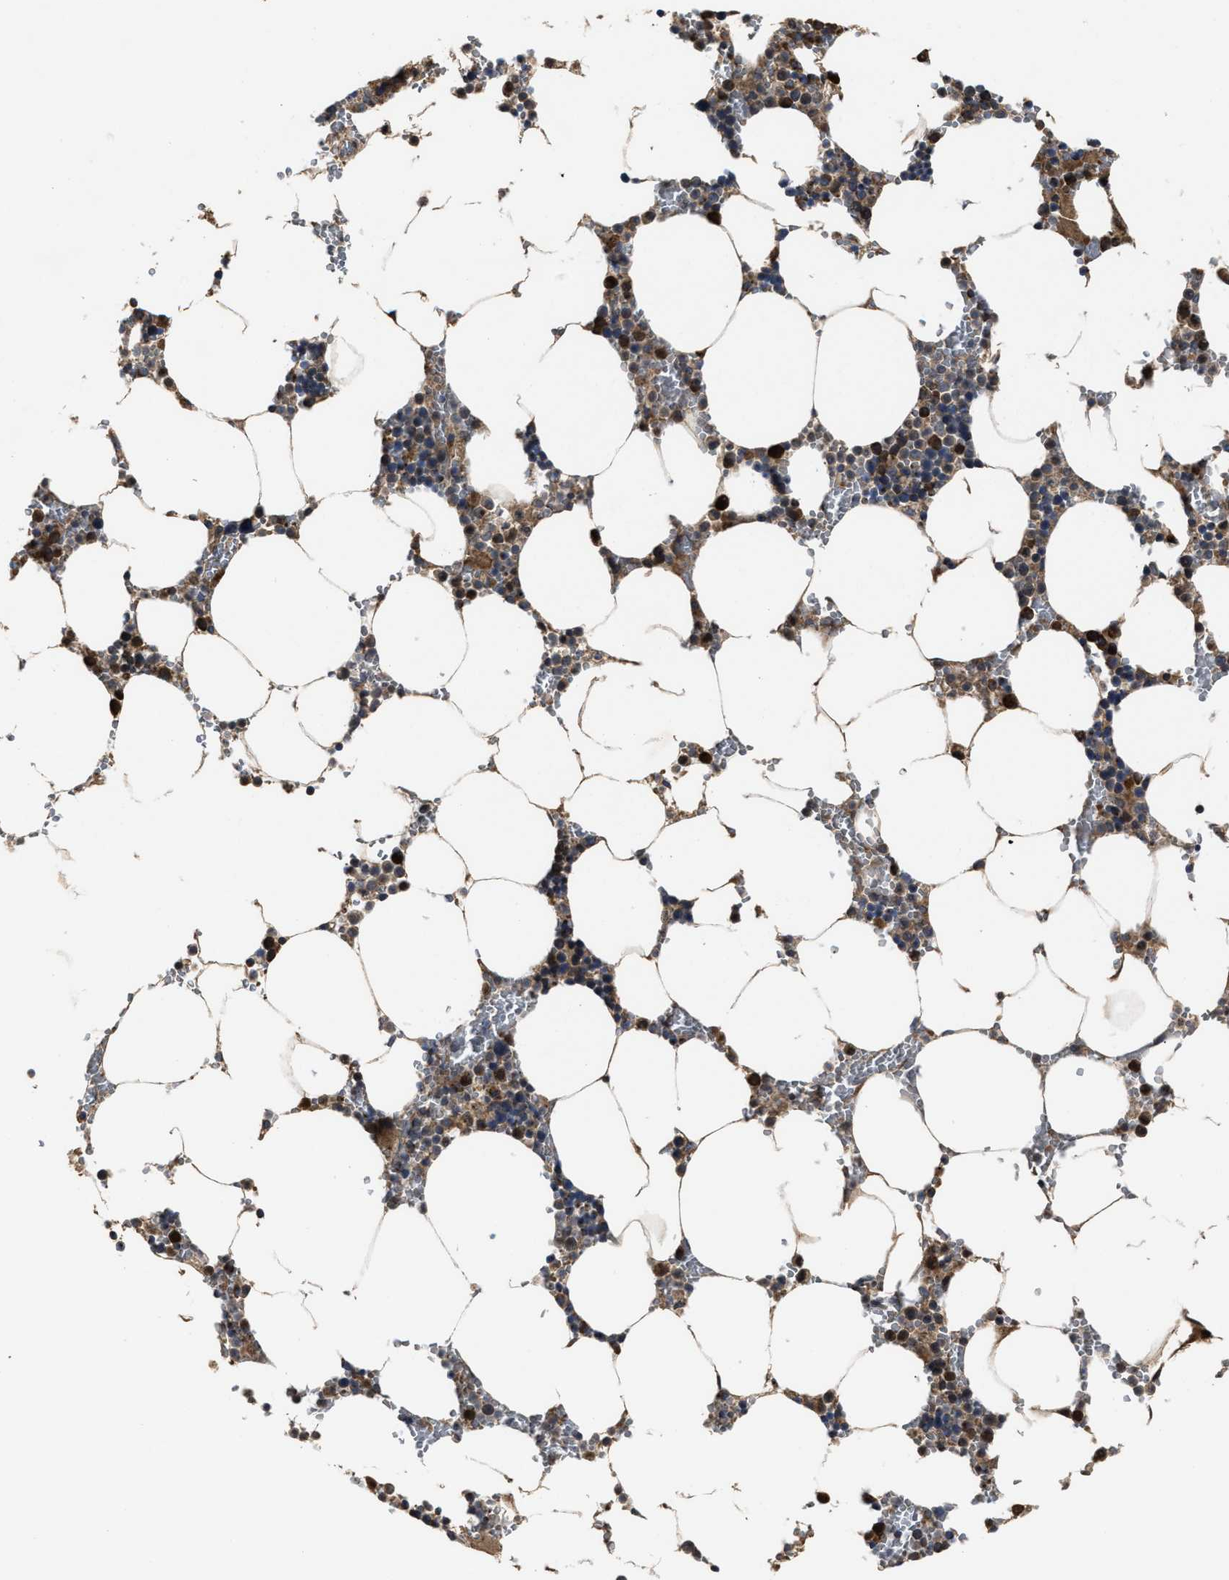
{"staining": {"intensity": "moderate", "quantity": ">75%", "location": "cytoplasmic/membranous"}, "tissue": "bone marrow", "cell_type": "Hematopoietic cells", "image_type": "normal", "snomed": [{"axis": "morphology", "description": "Normal tissue, NOS"}, {"axis": "topography", "description": "Bone marrow"}], "caption": "Protein staining reveals moderate cytoplasmic/membranous positivity in about >75% of hematopoietic cells in normal bone marrow.", "gene": "PASK", "patient": {"sex": "male", "age": 70}}